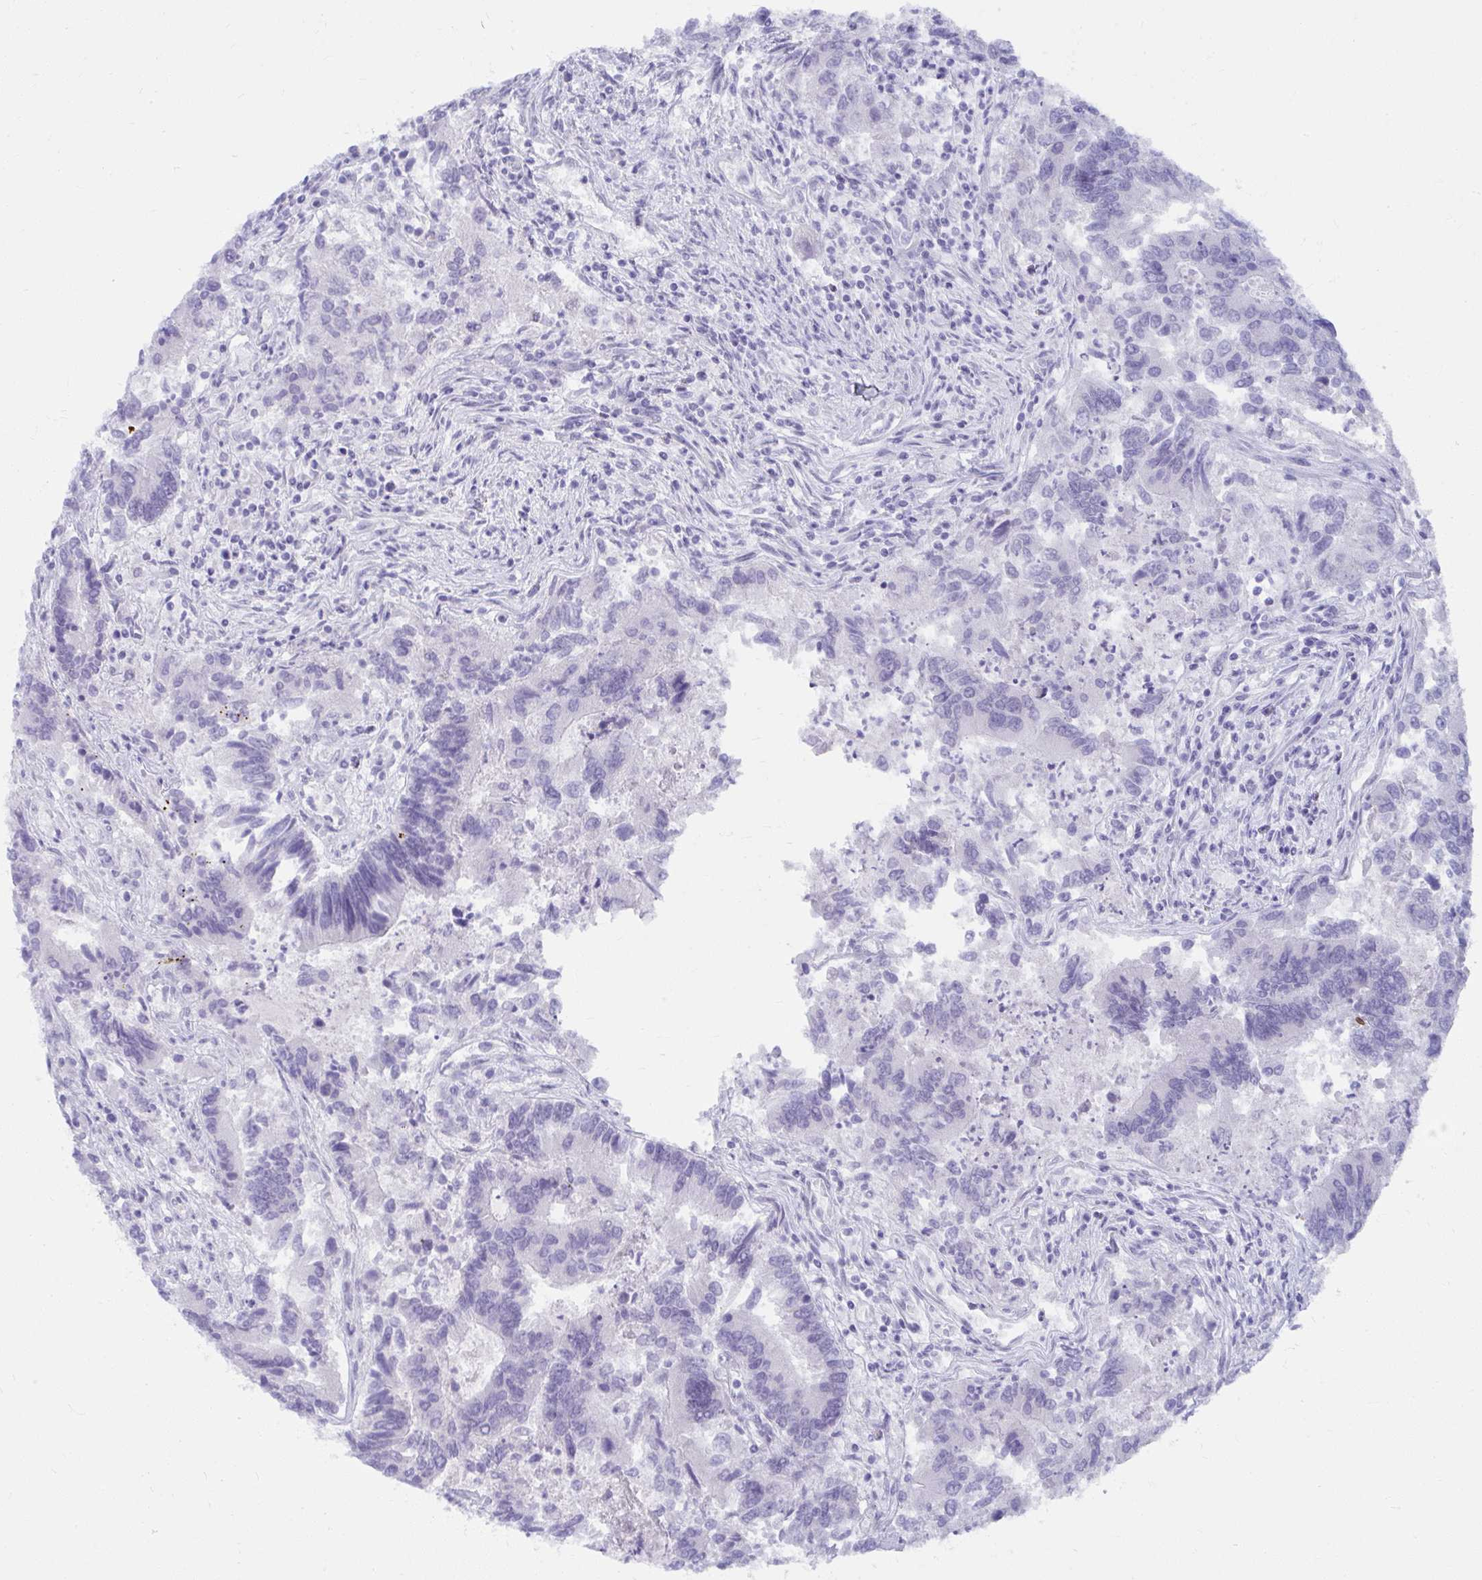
{"staining": {"intensity": "negative", "quantity": "none", "location": "none"}, "tissue": "colorectal cancer", "cell_type": "Tumor cells", "image_type": "cancer", "snomed": [{"axis": "morphology", "description": "Adenocarcinoma, NOS"}, {"axis": "topography", "description": "Colon"}], "caption": "Immunohistochemistry histopathology image of neoplastic tissue: adenocarcinoma (colorectal) stained with DAB (3,3'-diaminobenzidine) shows no significant protein positivity in tumor cells.", "gene": "UGT3A2", "patient": {"sex": "female", "age": 67}}